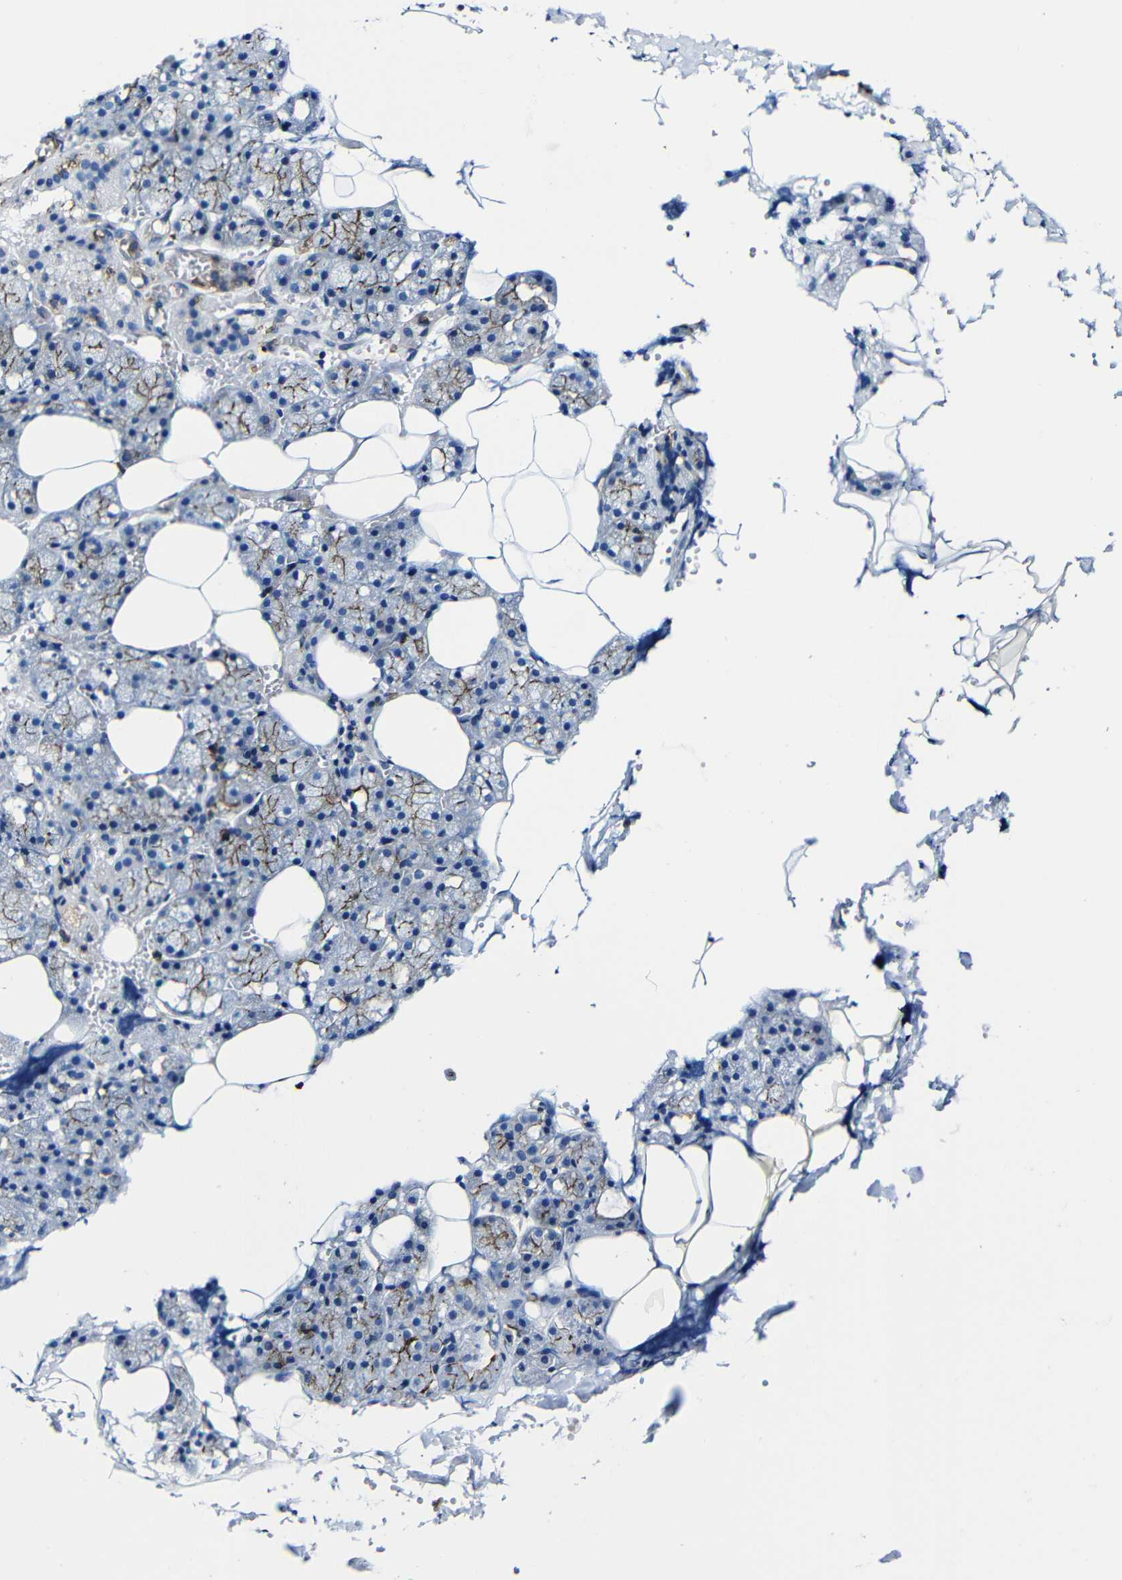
{"staining": {"intensity": "moderate", "quantity": "25%-75%", "location": "cytoplasmic/membranous"}, "tissue": "salivary gland", "cell_type": "Glandular cells", "image_type": "normal", "snomed": [{"axis": "morphology", "description": "Normal tissue, NOS"}, {"axis": "topography", "description": "Salivary gland"}], "caption": "A histopathology image of salivary gland stained for a protein shows moderate cytoplasmic/membranous brown staining in glandular cells. The staining was performed using DAB (3,3'-diaminobenzidine), with brown indicating positive protein expression. Nuclei are stained blue with hematoxylin.", "gene": "MSN", "patient": {"sex": "male", "age": 62}}